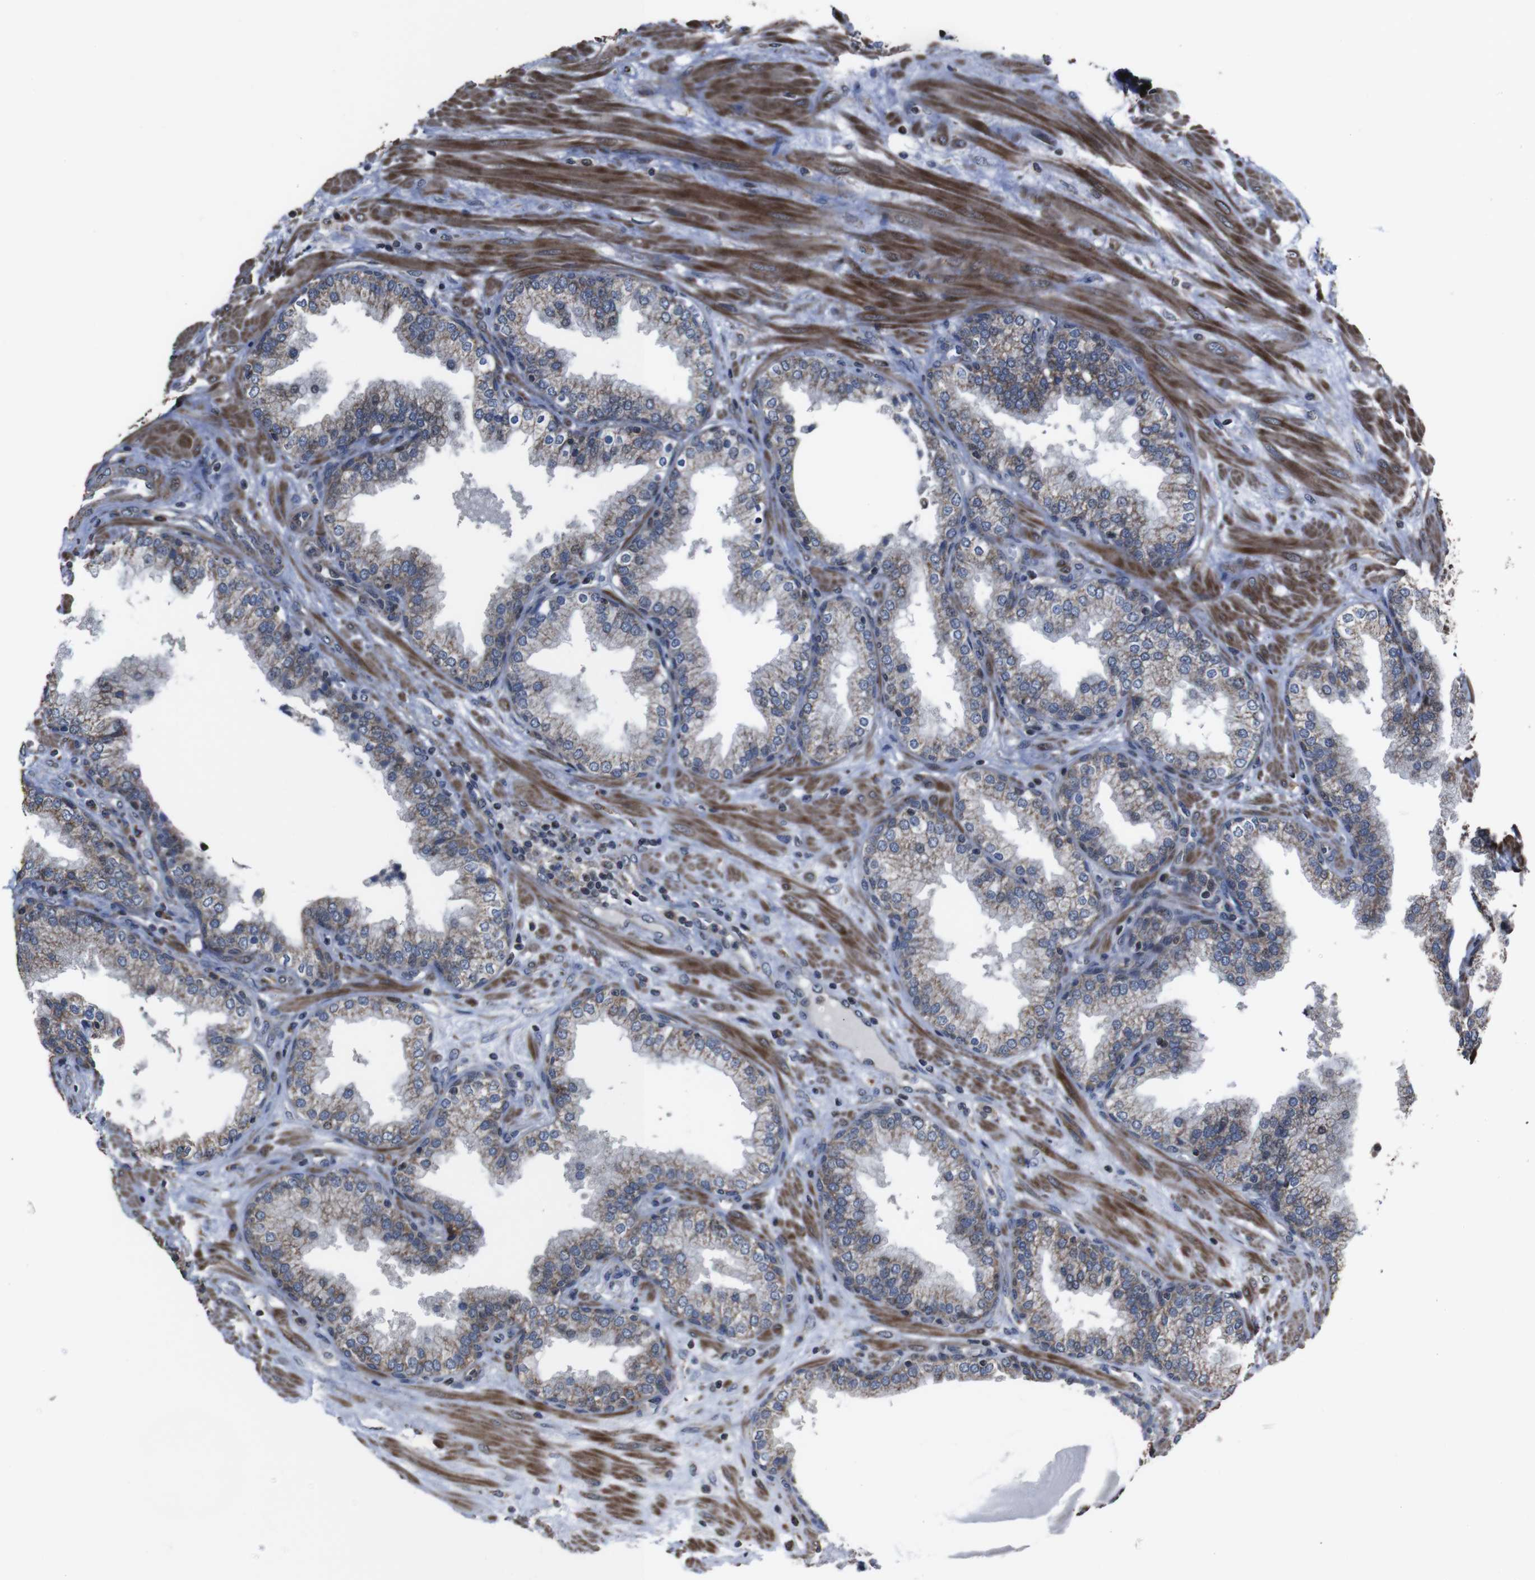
{"staining": {"intensity": "moderate", "quantity": ">75%", "location": "cytoplasmic/membranous"}, "tissue": "prostate", "cell_type": "Glandular cells", "image_type": "normal", "snomed": [{"axis": "morphology", "description": "Normal tissue, NOS"}, {"axis": "topography", "description": "Prostate"}], "caption": "Protein positivity by IHC demonstrates moderate cytoplasmic/membranous positivity in about >75% of glandular cells in unremarkable prostate.", "gene": "SNN", "patient": {"sex": "male", "age": 51}}